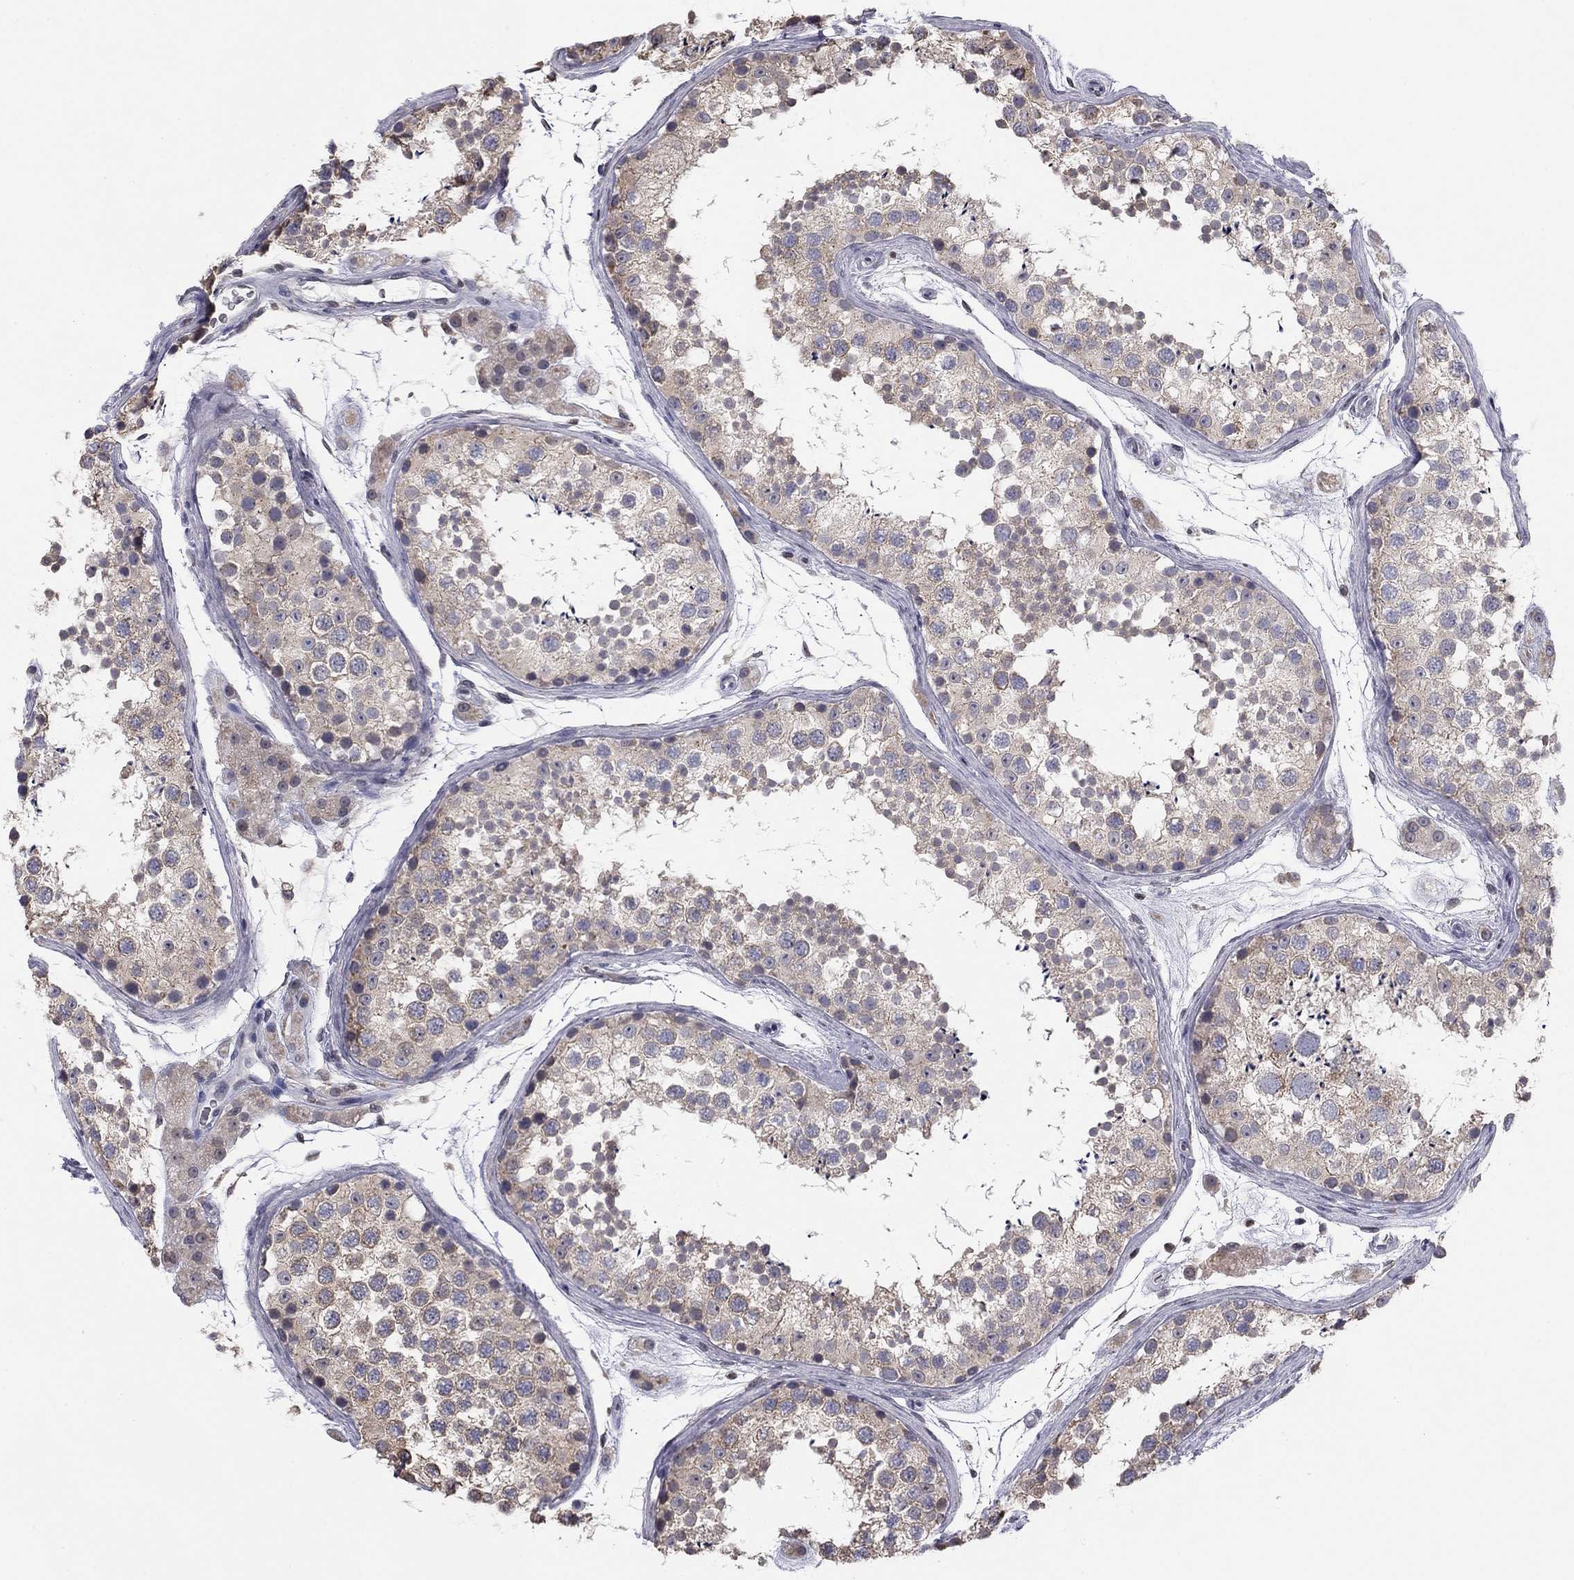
{"staining": {"intensity": "weak", "quantity": "<25%", "location": "cytoplasmic/membranous"}, "tissue": "testis", "cell_type": "Cells in seminiferous ducts", "image_type": "normal", "snomed": [{"axis": "morphology", "description": "Normal tissue, NOS"}, {"axis": "topography", "description": "Testis"}], "caption": "Human testis stained for a protein using immunohistochemistry shows no expression in cells in seminiferous ducts.", "gene": "HSPB2", "patient": {"sex": "male", "age": 41}}